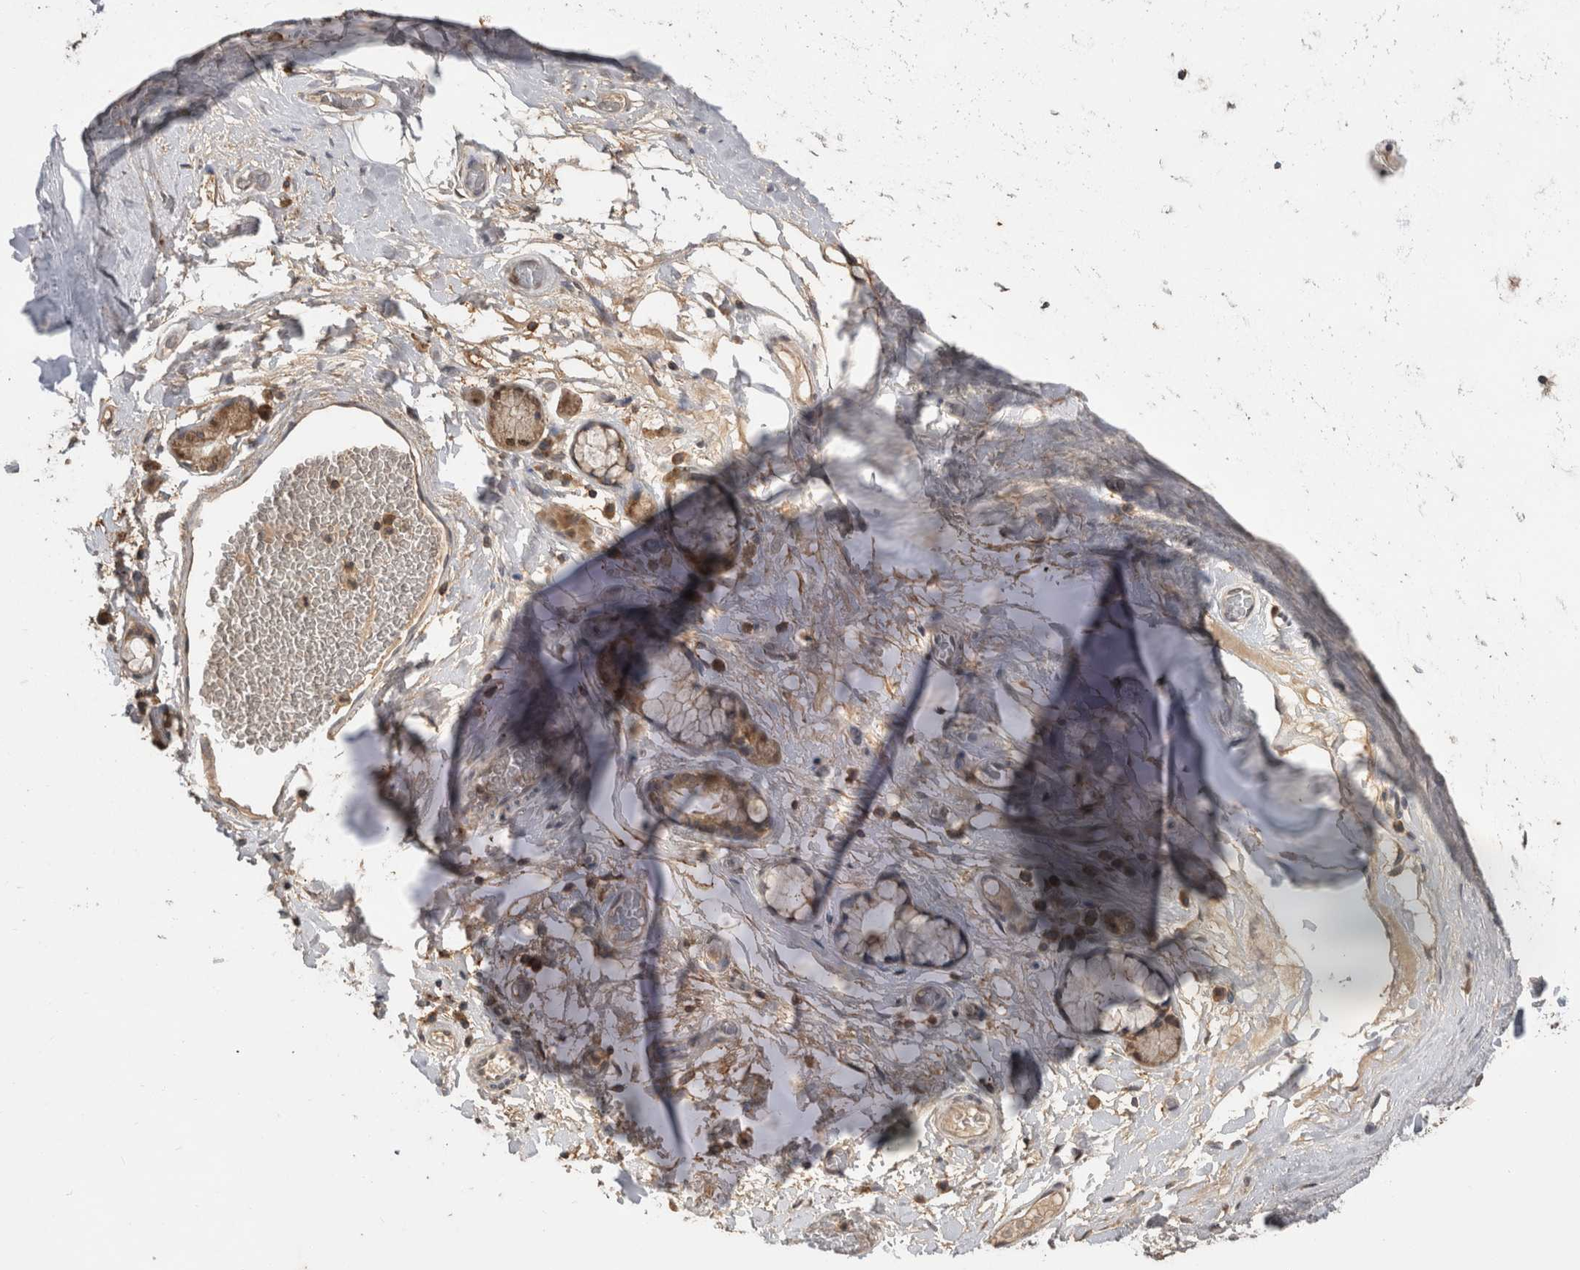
{"staining": {"intensity": "negative", "quantity": "none", "location": "none"}, "tissue": "adipose tissue", "cell_type": "Adipocytes", "image_type": "normal", "snomed": [{"axis": "morphology", "description": "Normal tissue, NOS"}, {"axis": "topography", "description": "Cartilage tissue"}], "caption": "Micrograph shows no significant protein positivity in adipocytes of unremarkable adipose tissue. Brightfield microscopy of immunohistochemistry (IHC) stained with DAB (brown) and hematoxylin (blue), captured at high magnification.", "gene": "PREP", "patient": {"sex": "female", "age": 63}}